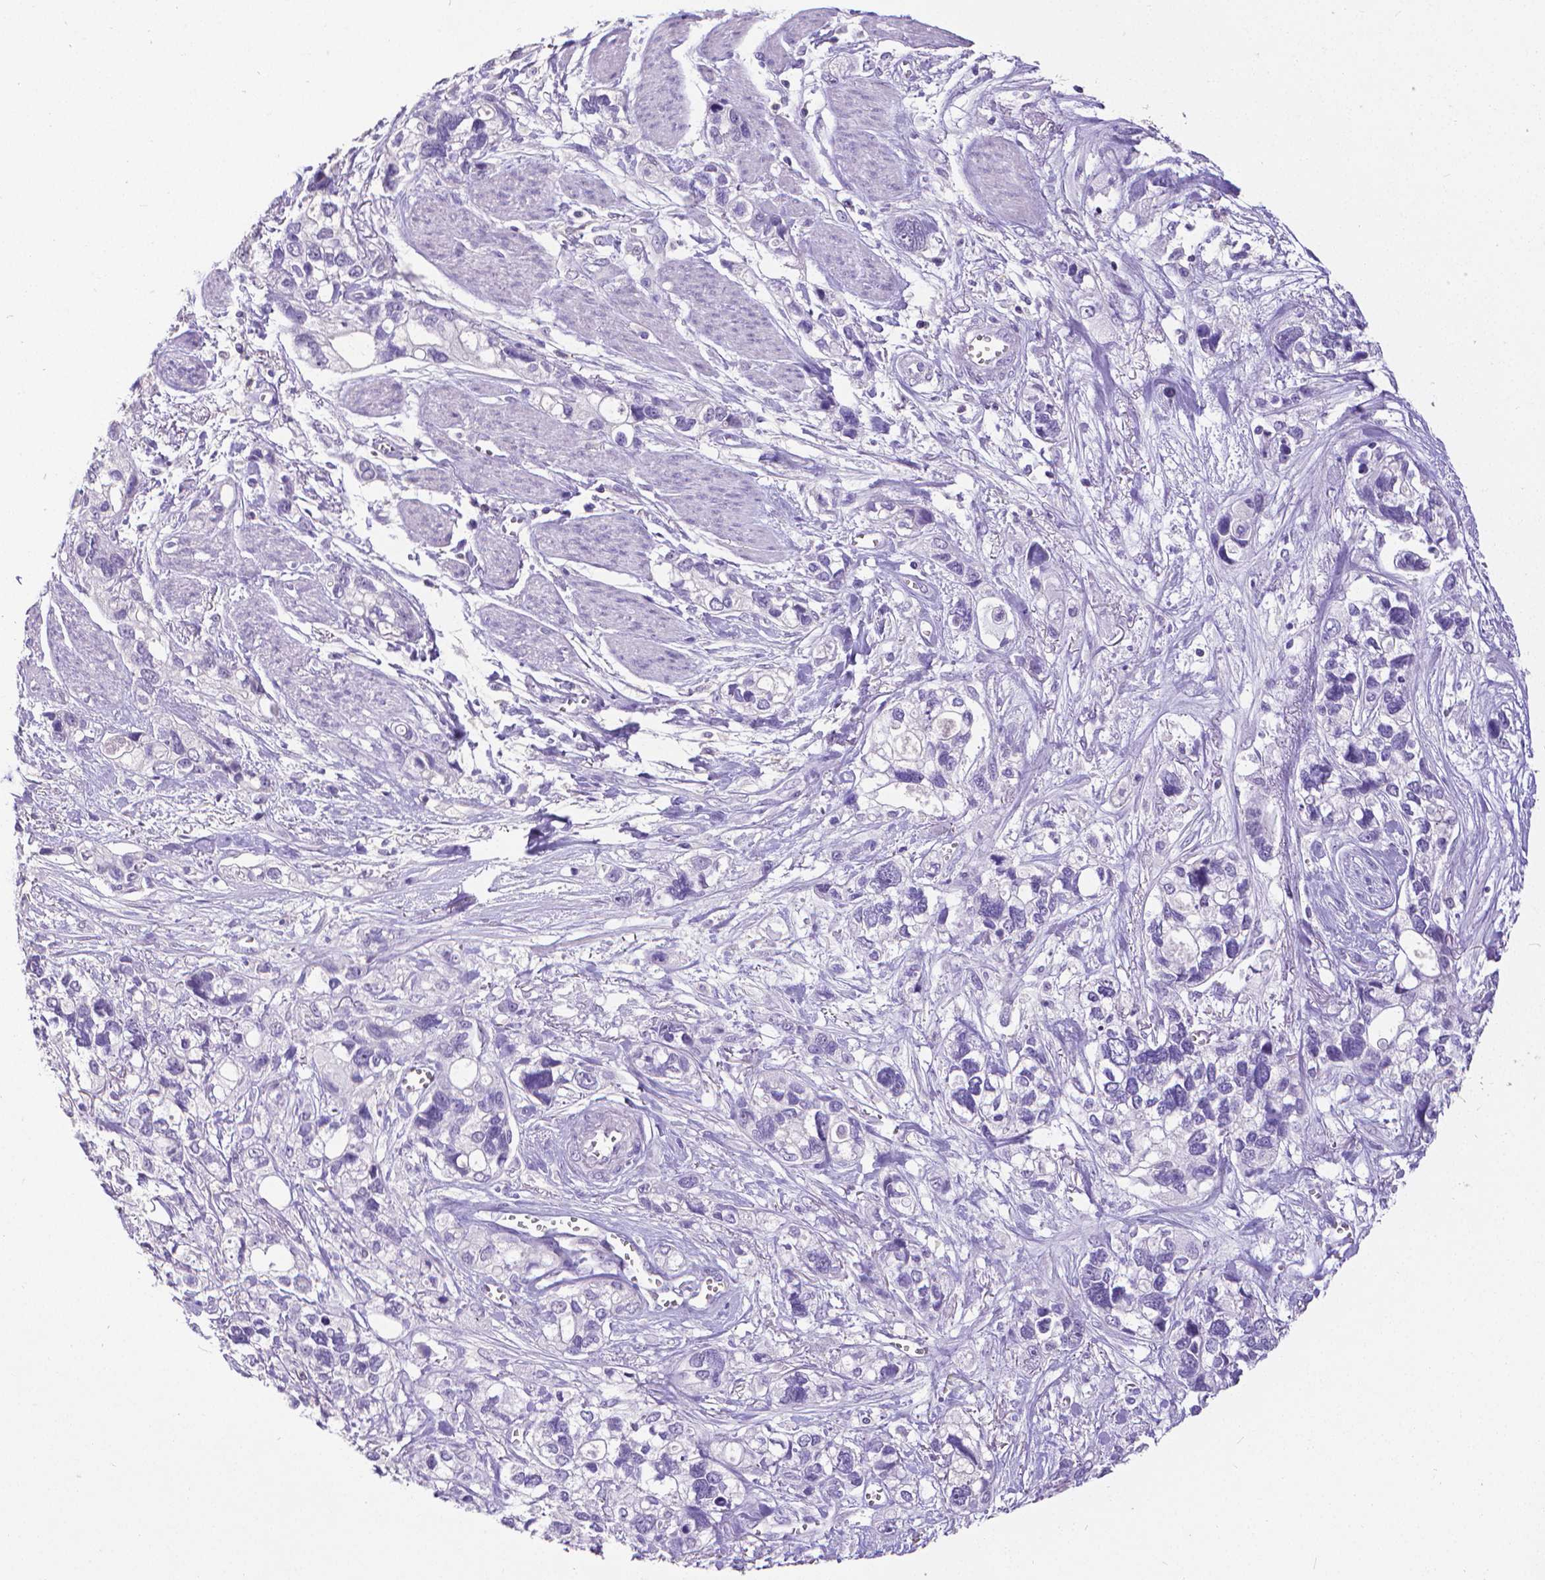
{"staining": {"intensity": "negative", "quantity": "none", "location": "none"}, "tissue": "stomach cancer", "cell_type": "Tumor cells", "image_type": "cancer", "snomed": [{"axis": "morphology", "description": "Adenocarcinoma, NOS"}, {"axis": "topography", "description": "Stomach, upper"}], "caption": "An immunohistochemistry image of stomach adenocarcinoma is shown. There is no staining in tumor cells of stomach adenocarcinoma.", "gene": "CD4", "patient": {"sex": "female", "age": 81}}